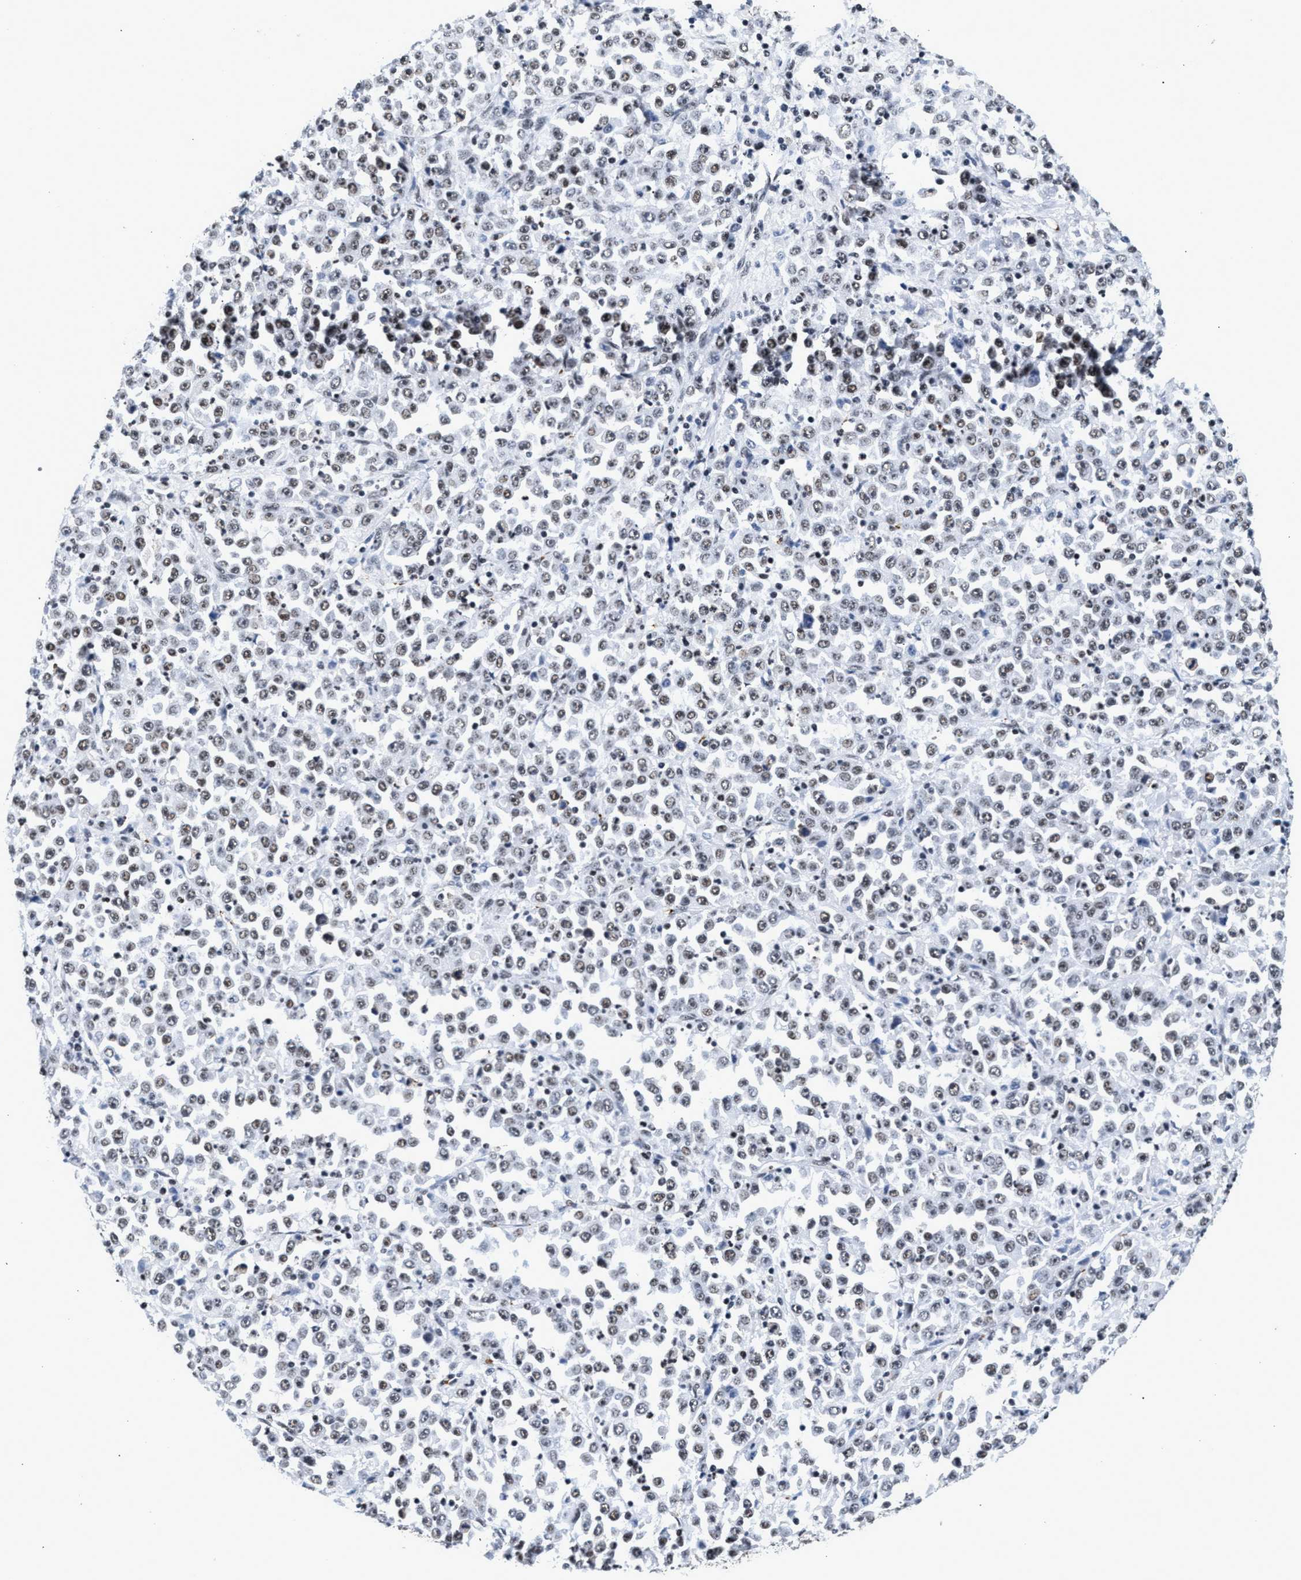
{"staining": {"intensity": "weak", "quantity": ">75%", "location": "nuclear"}, "tissue": "stomach cancer", "cell_type": "Tumor cells", "image_type": "cancer", "snomed": [{"axis": "morphology", "description": "Normal tissue, NOS"}, {"axis": "morphology", "description": "Adenocarcinoma, NOS"}, {"axis": "topography", "description": "Stomach, upper"}, {"axis": "topography", "description": "Stomach"}], "caption": "DAB (3,3'-diaminobenzidine) immunohistochemical staining of adenocarcinoma (stomach) exhibits weak nuclear protein staining in about >75% of tumor cells.", "gene": "RAD21", "patient": {"sex": "male", "age": 59}}